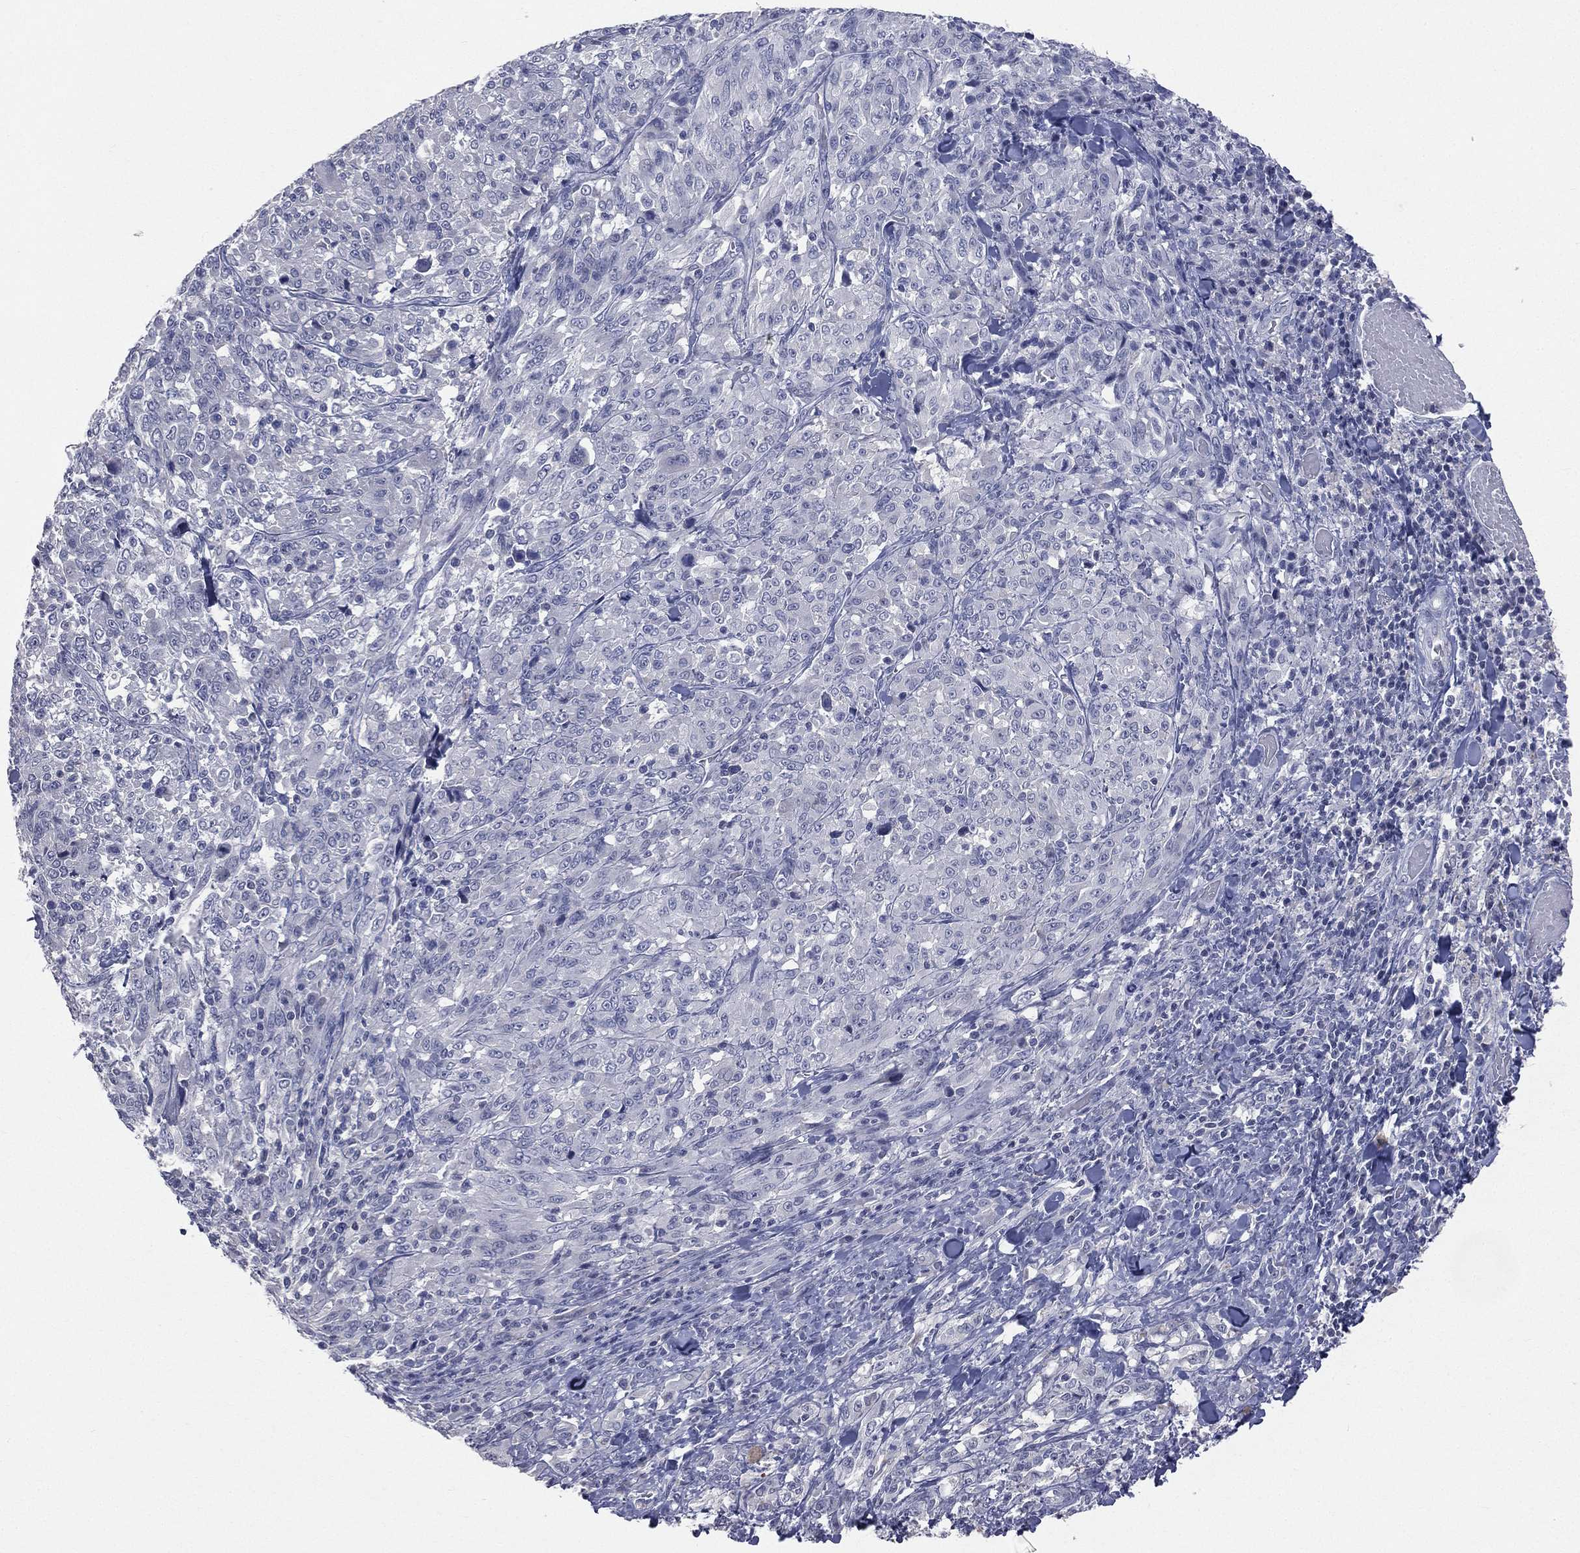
{"staining": {"intensity": "moderate", "quantity": "<25%", "location": "cytoplasmic/membranous"}, "tissue": "melanoma", "cell_type": "Tumor cells", "image_type": "cancer", "snomed": [{"axis": "morphology", "description": "Malignant melanoma, NOS"}, {"axis": "topography", "description": "Skin"}], "caption": "High-magnification brightfield microscopy of melanoma stained with DAB (brown) and counterstained with hematoxylin (blue). tumor cells exhibit moderate cytoplasmic/membranous positivity is identified in about<25% of cells.", "gene": "DMKN", "patient": {"sex": "female", "age": 91}}